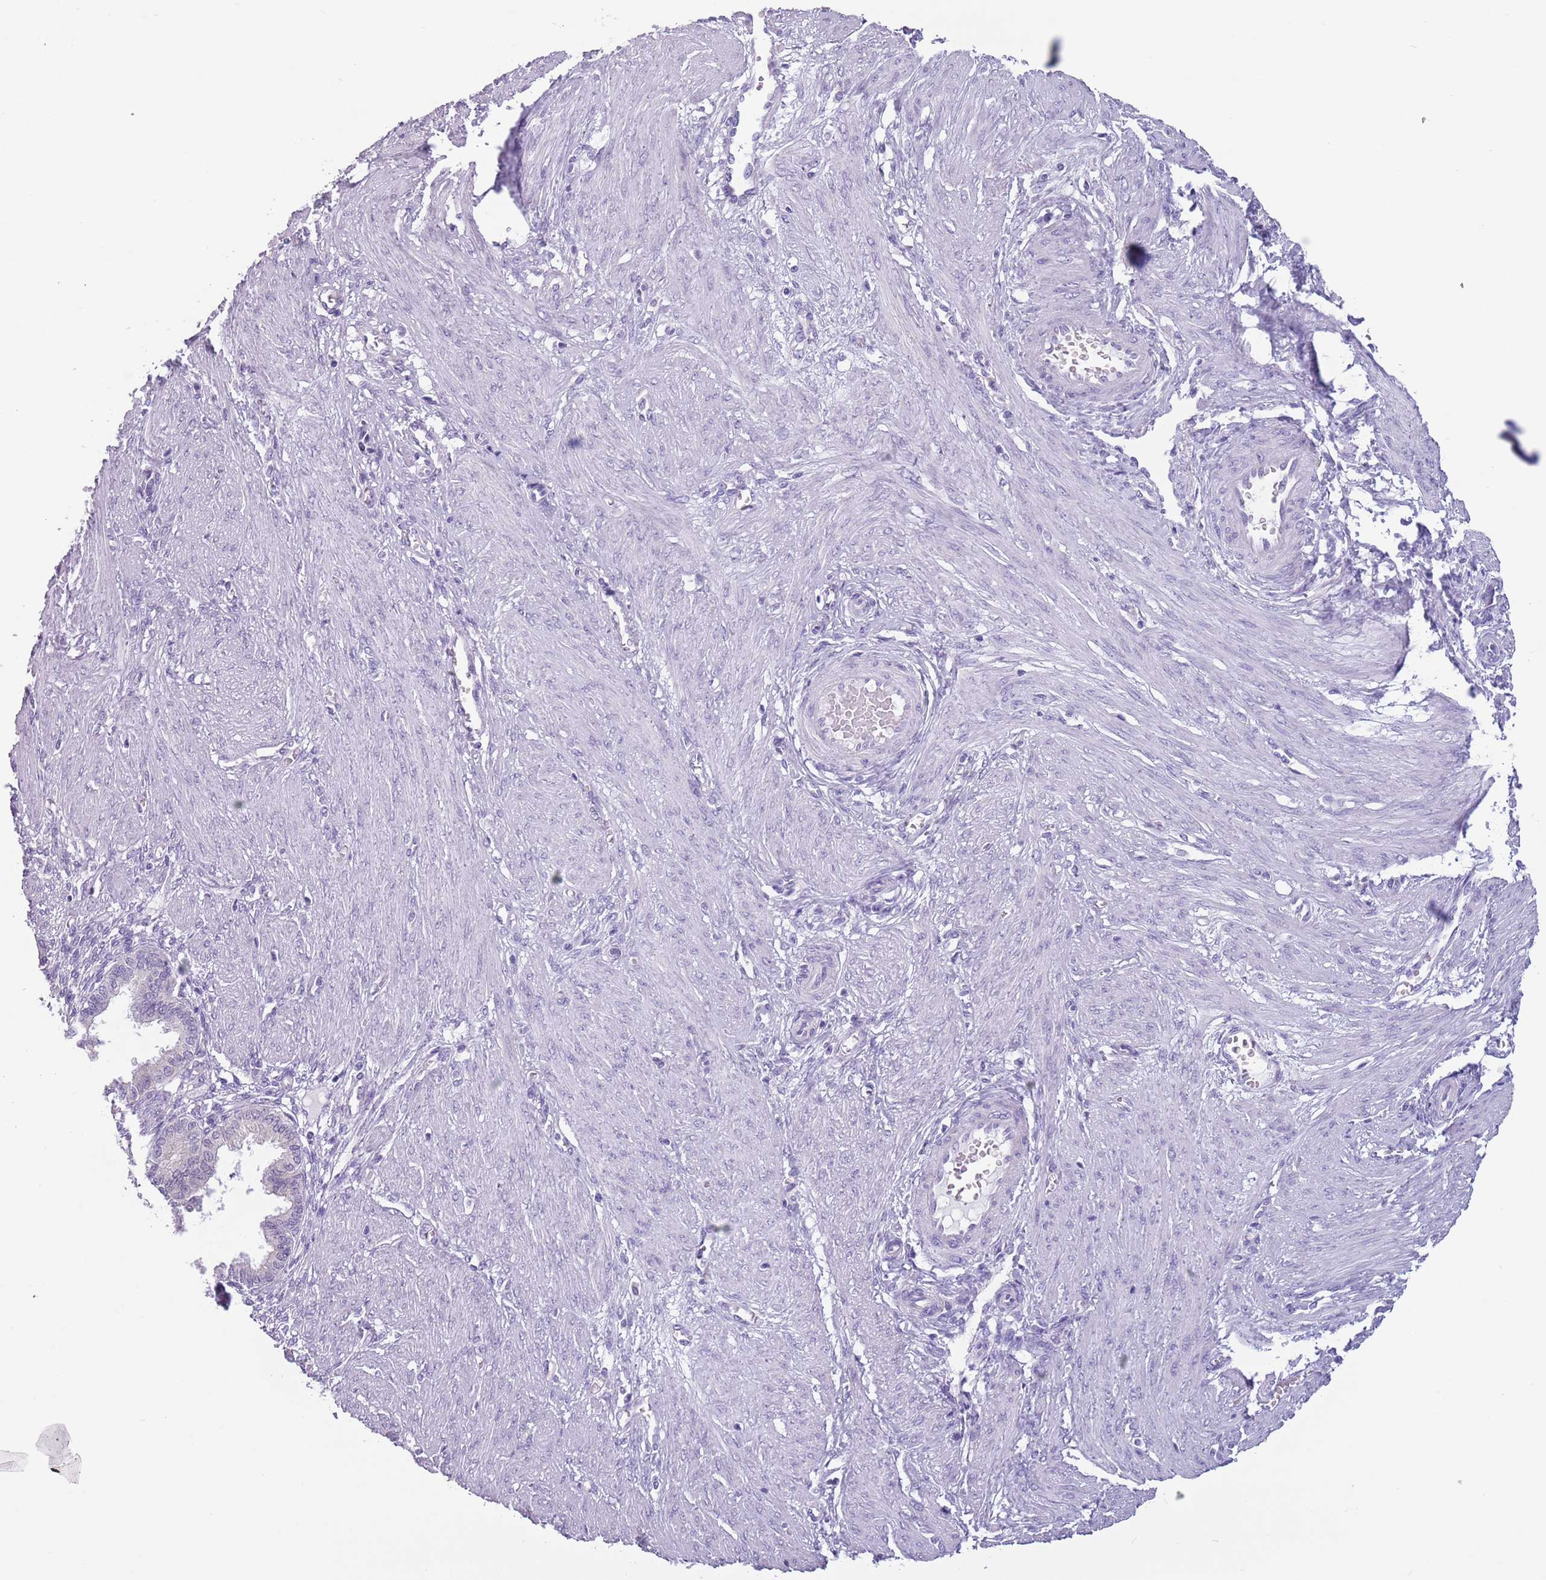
{"staining": {"intensity": "negative", "quantity": "none", "location": "none"}, "tissue": "endometrium", "cell_type": "Cells in endometrial stroma", "image_type": "normal", "snomed": [{"axis": "morphology", "description": "Normal tissue, NOS"}, {"axis": "topography", "description": "Endometrium"}], "caption": "DAB (3,3'-diaminobenzidine) immunohistochemical staining of benign human endometrium displays no significant positivity in cells in endometrial stroma. (DAB immunohistochemistry (IHC) visualized using brightfield microscopy, high magnification).", "gene": "HYOU1", "patient": {"sex": "female", "age": 33}}